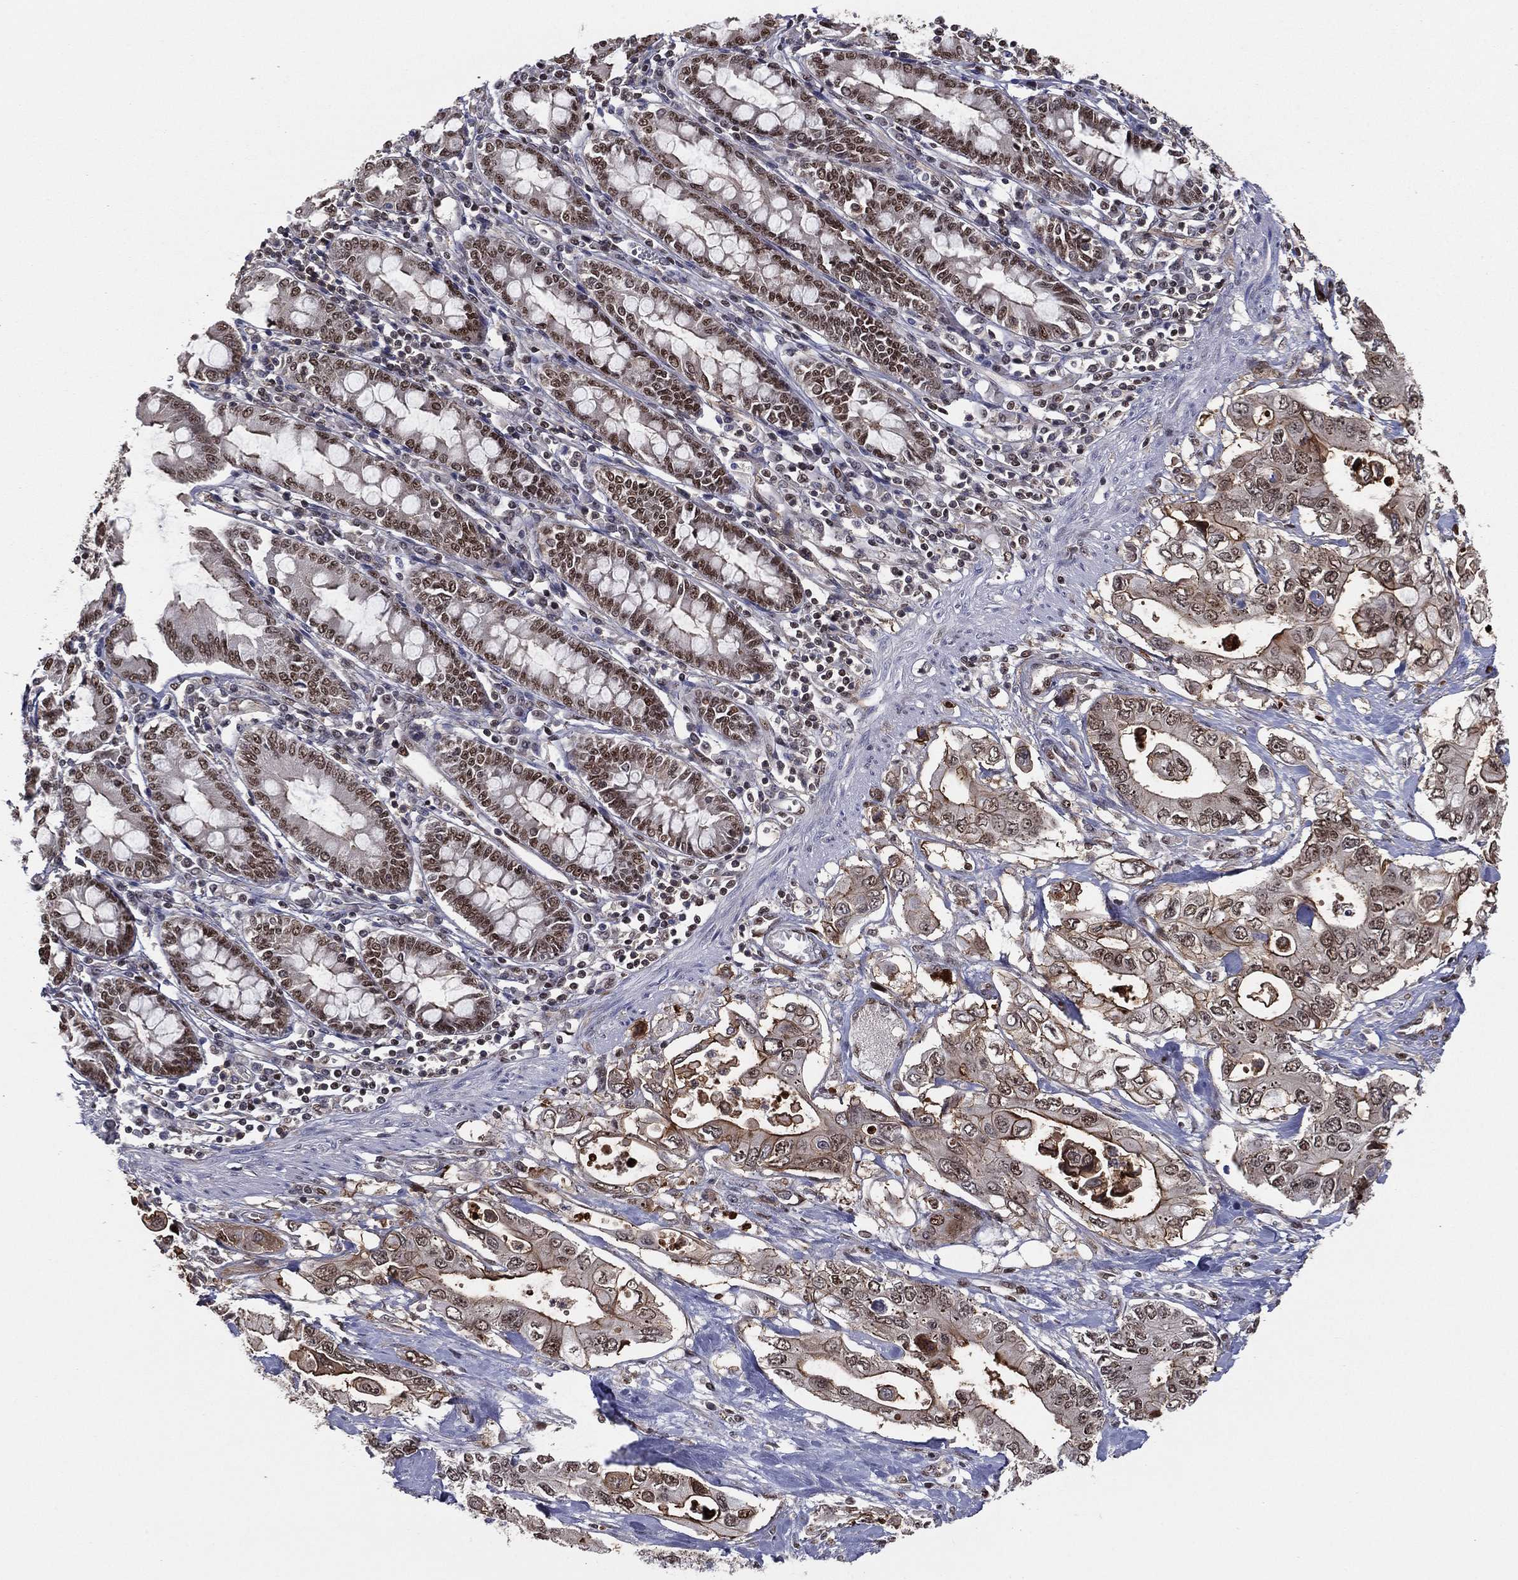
{"staining": {"intensity": "strong", "quantity": "<25%", "location": "cytoplasmic/membranous,nuclear"}, "tissue": "pancreatic cancer", "cell_type": "Tumor cells", "image_type": "cancer", "snomed": [{"axis": "morphology", "description": "Adenocarcinoma, NOS"}, {"axis": "topography", "description": "Pancreas"}], "caption": "High-magnification brightfield microscopy of adenocarcinoma (pancreatic) stained with DAB (3,3'-diaminobenzidine) (brown) and counterstained with hematoxylin (blue). tumor cells exhibit strong cytoplasmic/membranous and nuclear positivity is present in approximately<25% of cells.", "gene": "GPALPP1", "patient": {"sex": "female", "age": 63}}